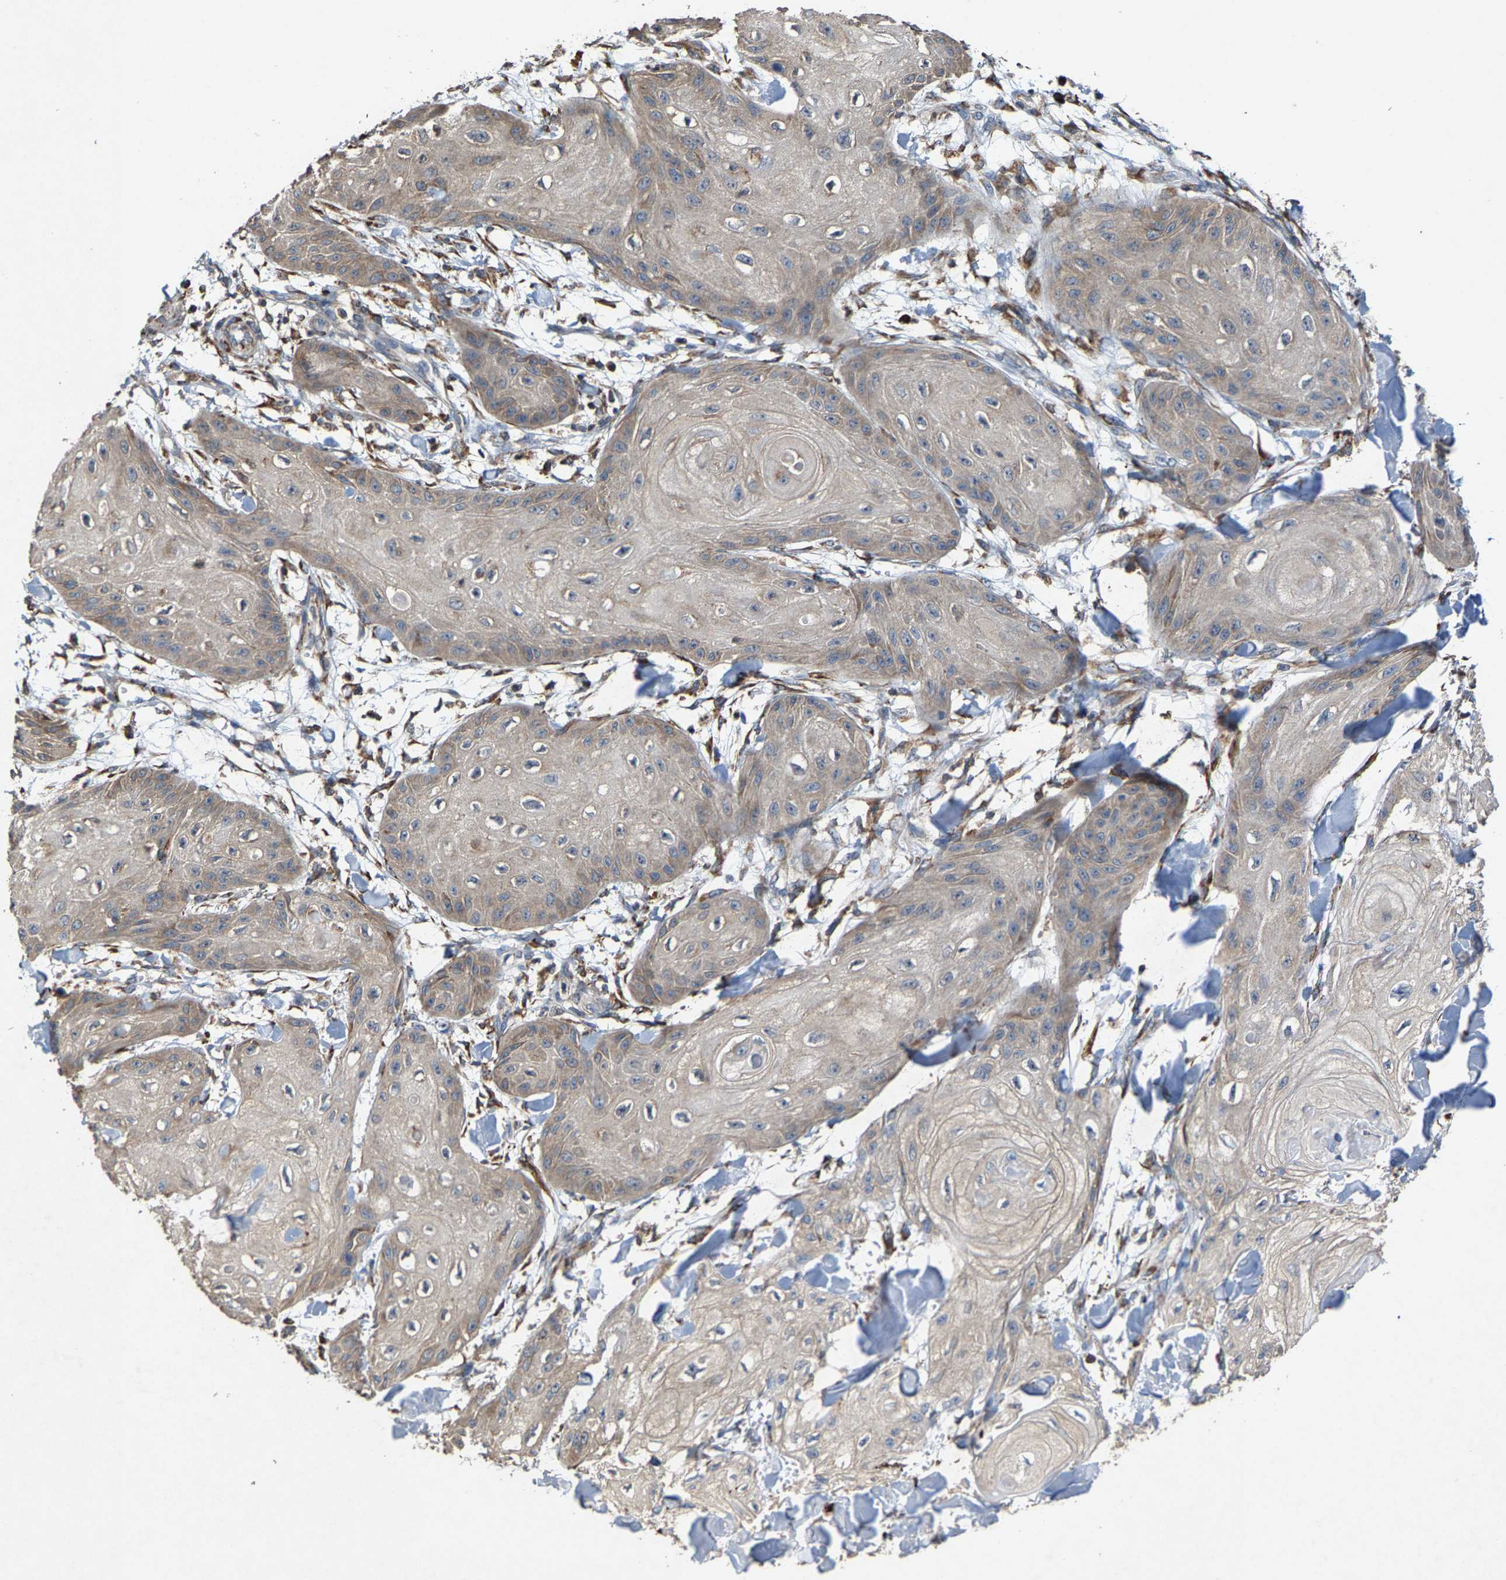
{"staining": {"intensity": "weak", "quantity": "<25%", "location": "cytoplasmic/membranous"}, "tissue": "skin cancer", "cell_type": "Tumor cells", "image_type": "cancer", "snomed": [{"axis": "morphology", "description": "Squamous cell carcinoma, NOS"}, {"axis": "topography", "description": "Skin"}], "caption": "Tumor cells show no significant protein positivity in skin squamous cell carcinoma.", "gene": "FGD3", "patient": {"sex": "male", "age": 74}}